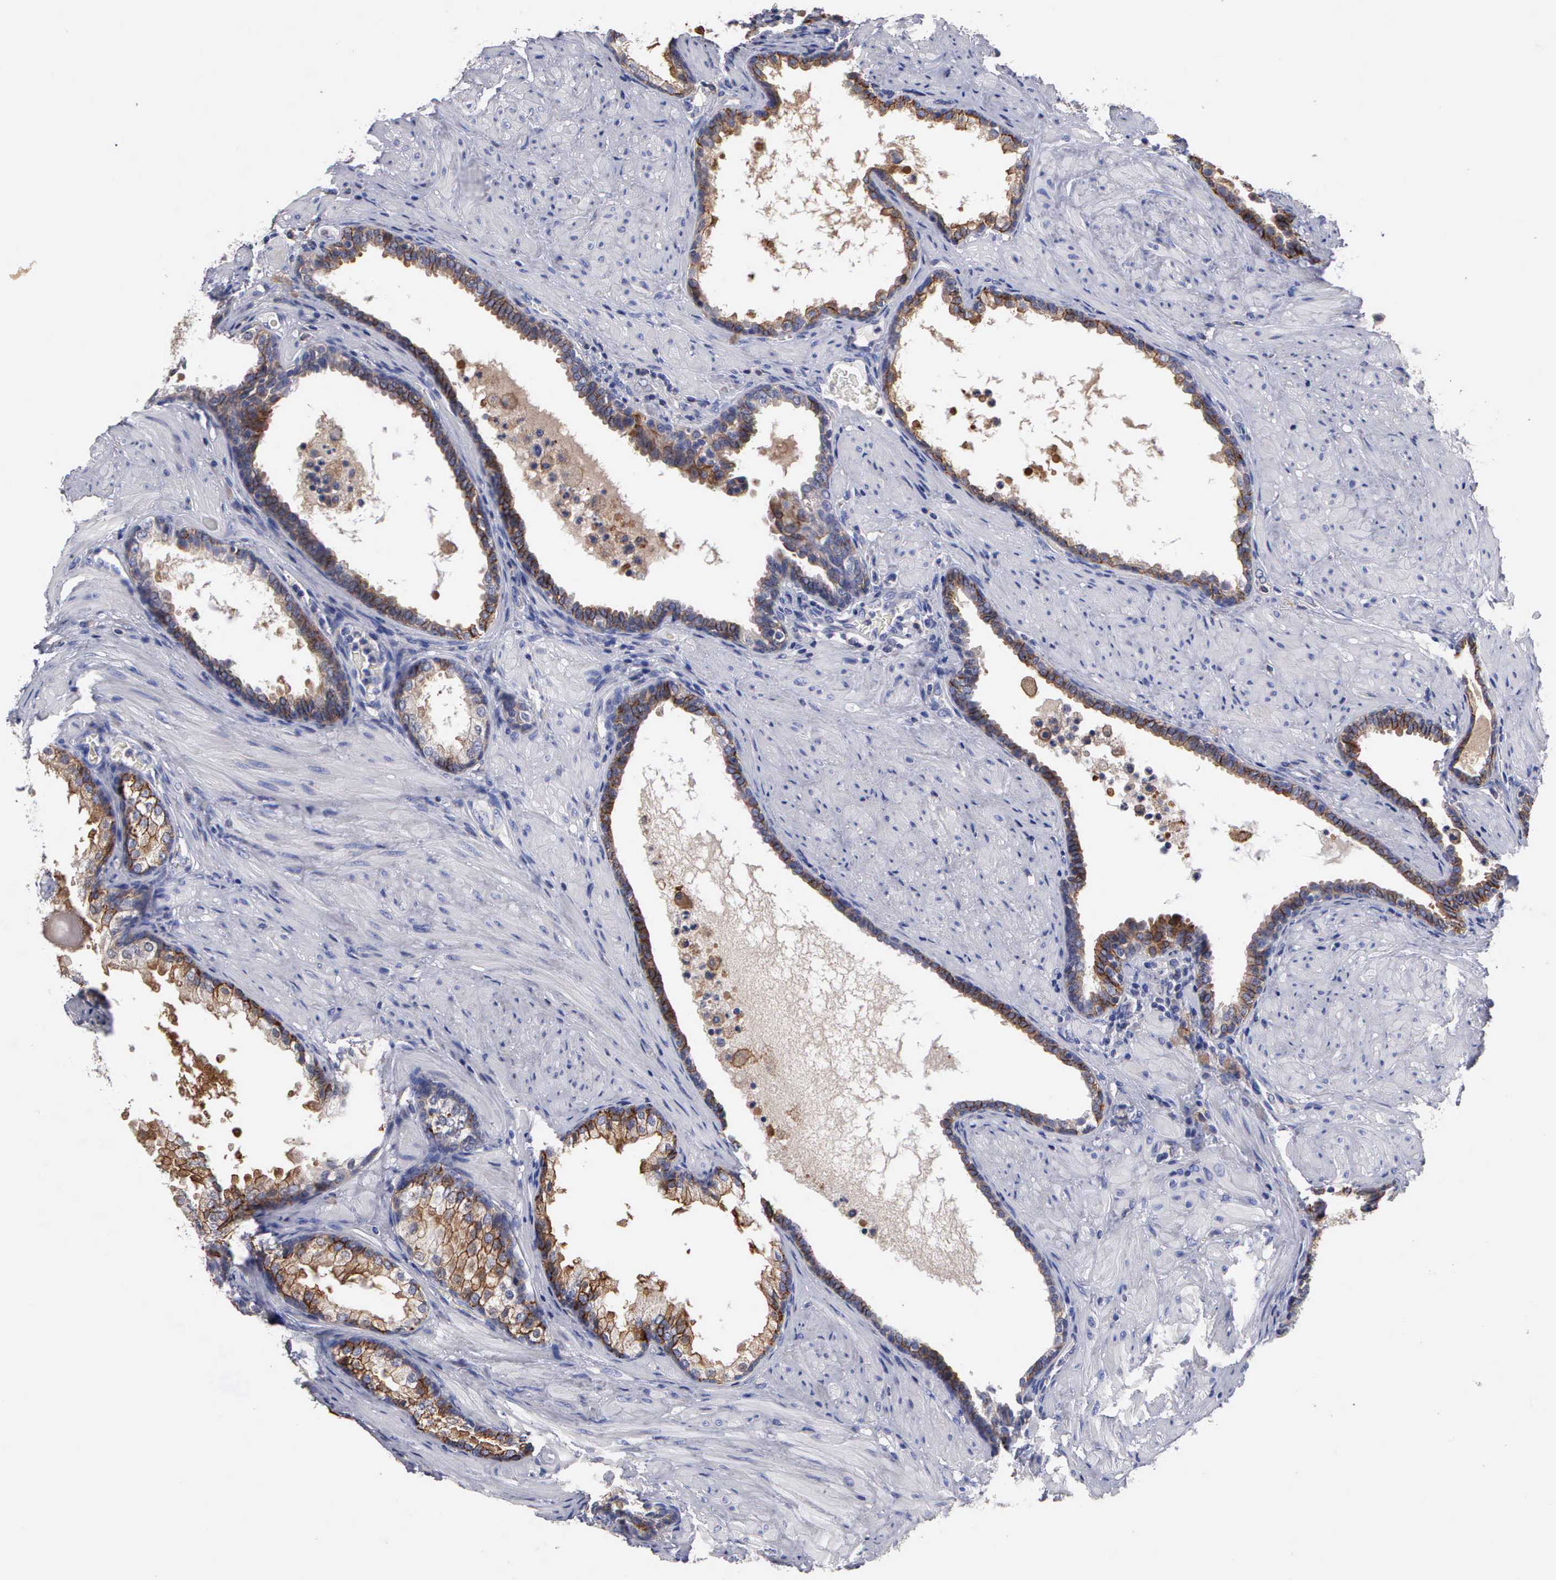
{"staining": {"intensity": "moderate", "quantity": "25%-75%", "location": "cytoplasmic/membranous"}, "tissue": "prostate cancer", "cell_type": "Tumor cells", "image_type": "cancer", "snomed": [{"axis": "morphology", "description": "Adenocarcinoma, Medium grade"}, {"axis": "topography", "description": "Prostate"}], "caption": "IHC (DAB) staining of adenocarcinoma (medium-grade) (prostate) displays moderate cytoplasmic/membranous protein expression in approximately 25%-75% of tumor cells. (DAB IHC, brown staining for protein, blue staining for nuclei).", "gene": "PTGS2", "patient": {"sex": "male", "age": 60}}